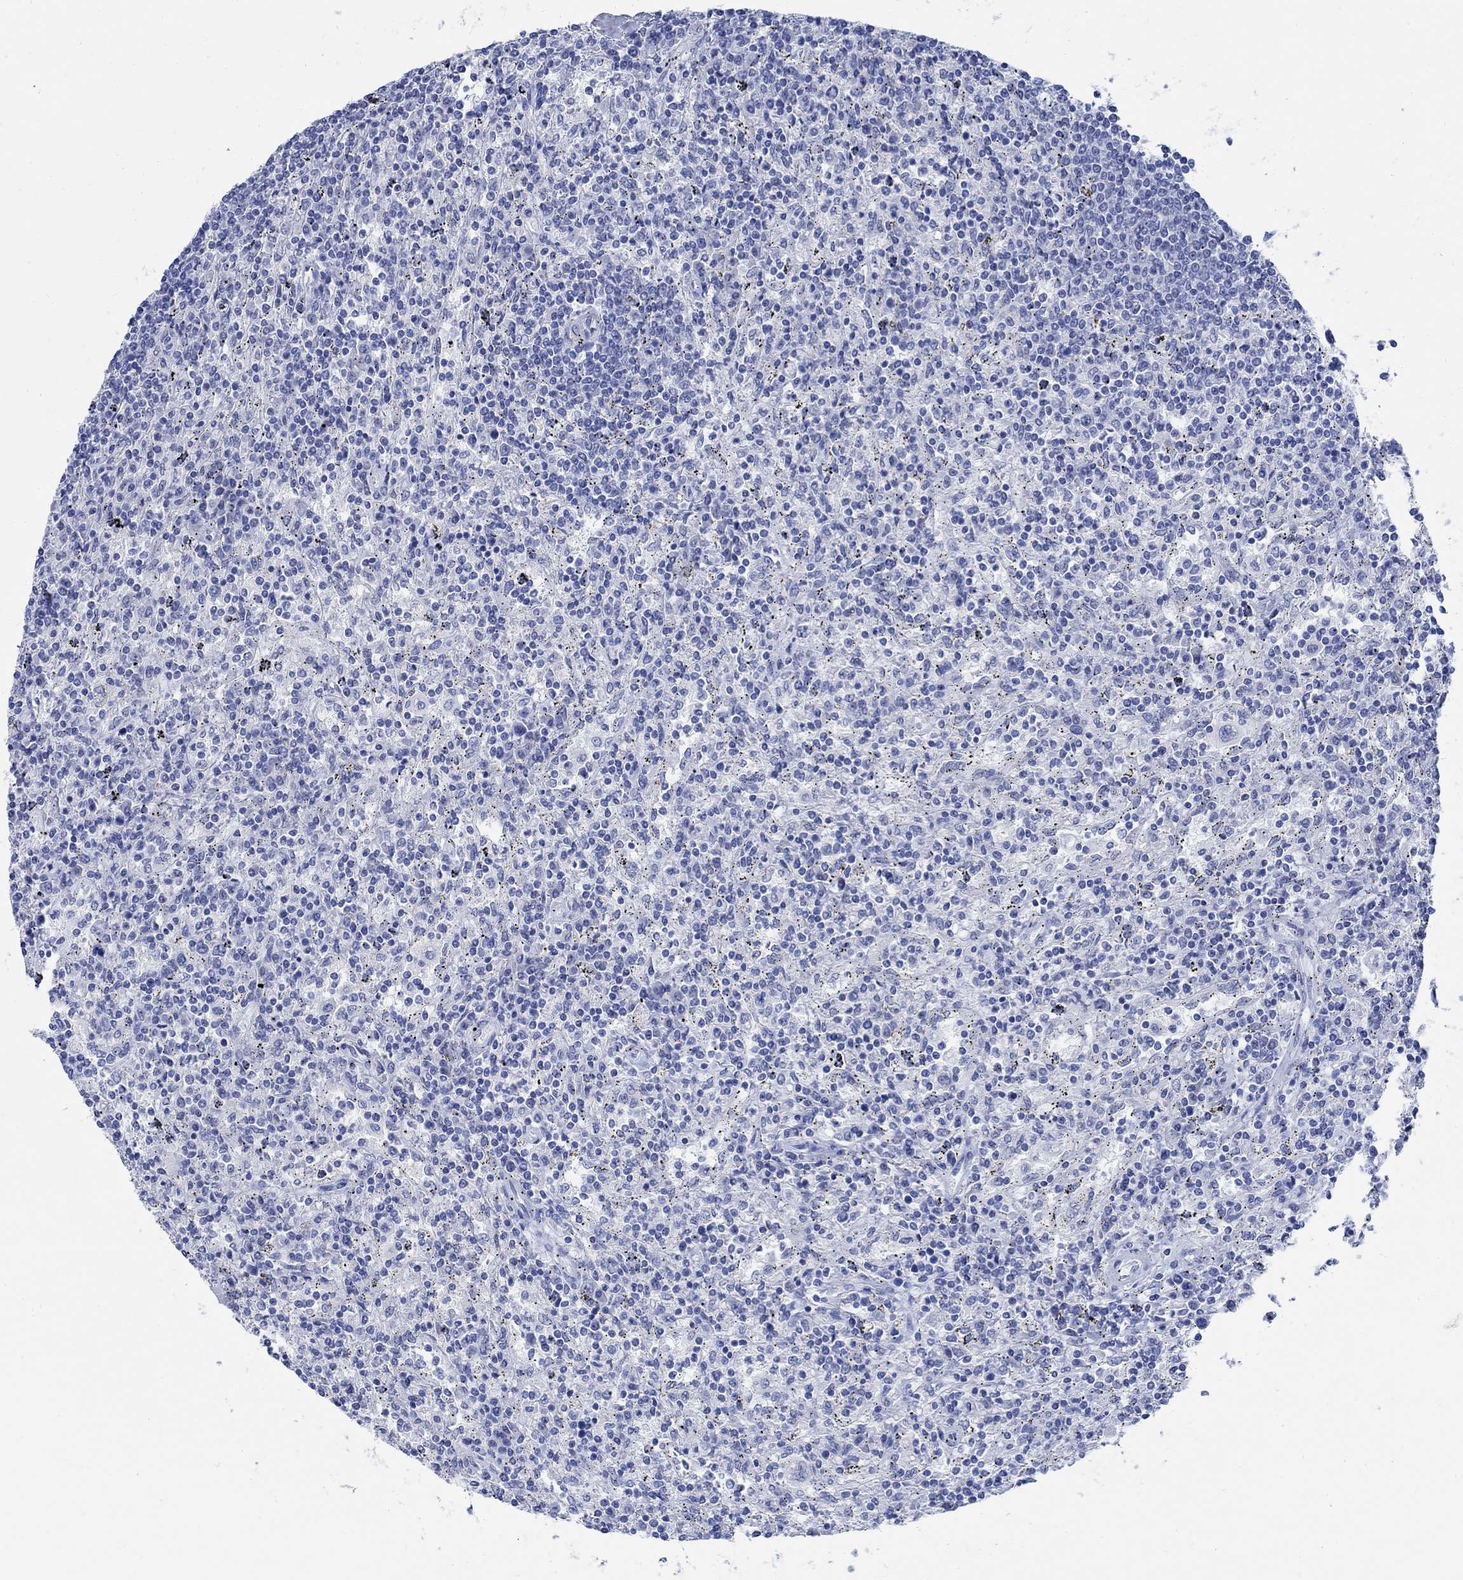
{"staining": {"intensity": "negative", "quantity": "none", "location": "none"}, "tissue": "lymphoma", "cell_type": "Tumor cells", "image_type": "cancer", "snomed": [{"axis": "morphology", "description": "Malignant lymphoma, non-Hodgkin's type, Low grade"}, {"axis": "topography", "description": "Lymph node"}], "caption": "The photomicrograph shows no staining of tumor cells in malignant lymphoma, non-Hodgkin's type (low-grade).", "gene": "CAMK2N1", "patient": {"sex": "male", "age": 52}}